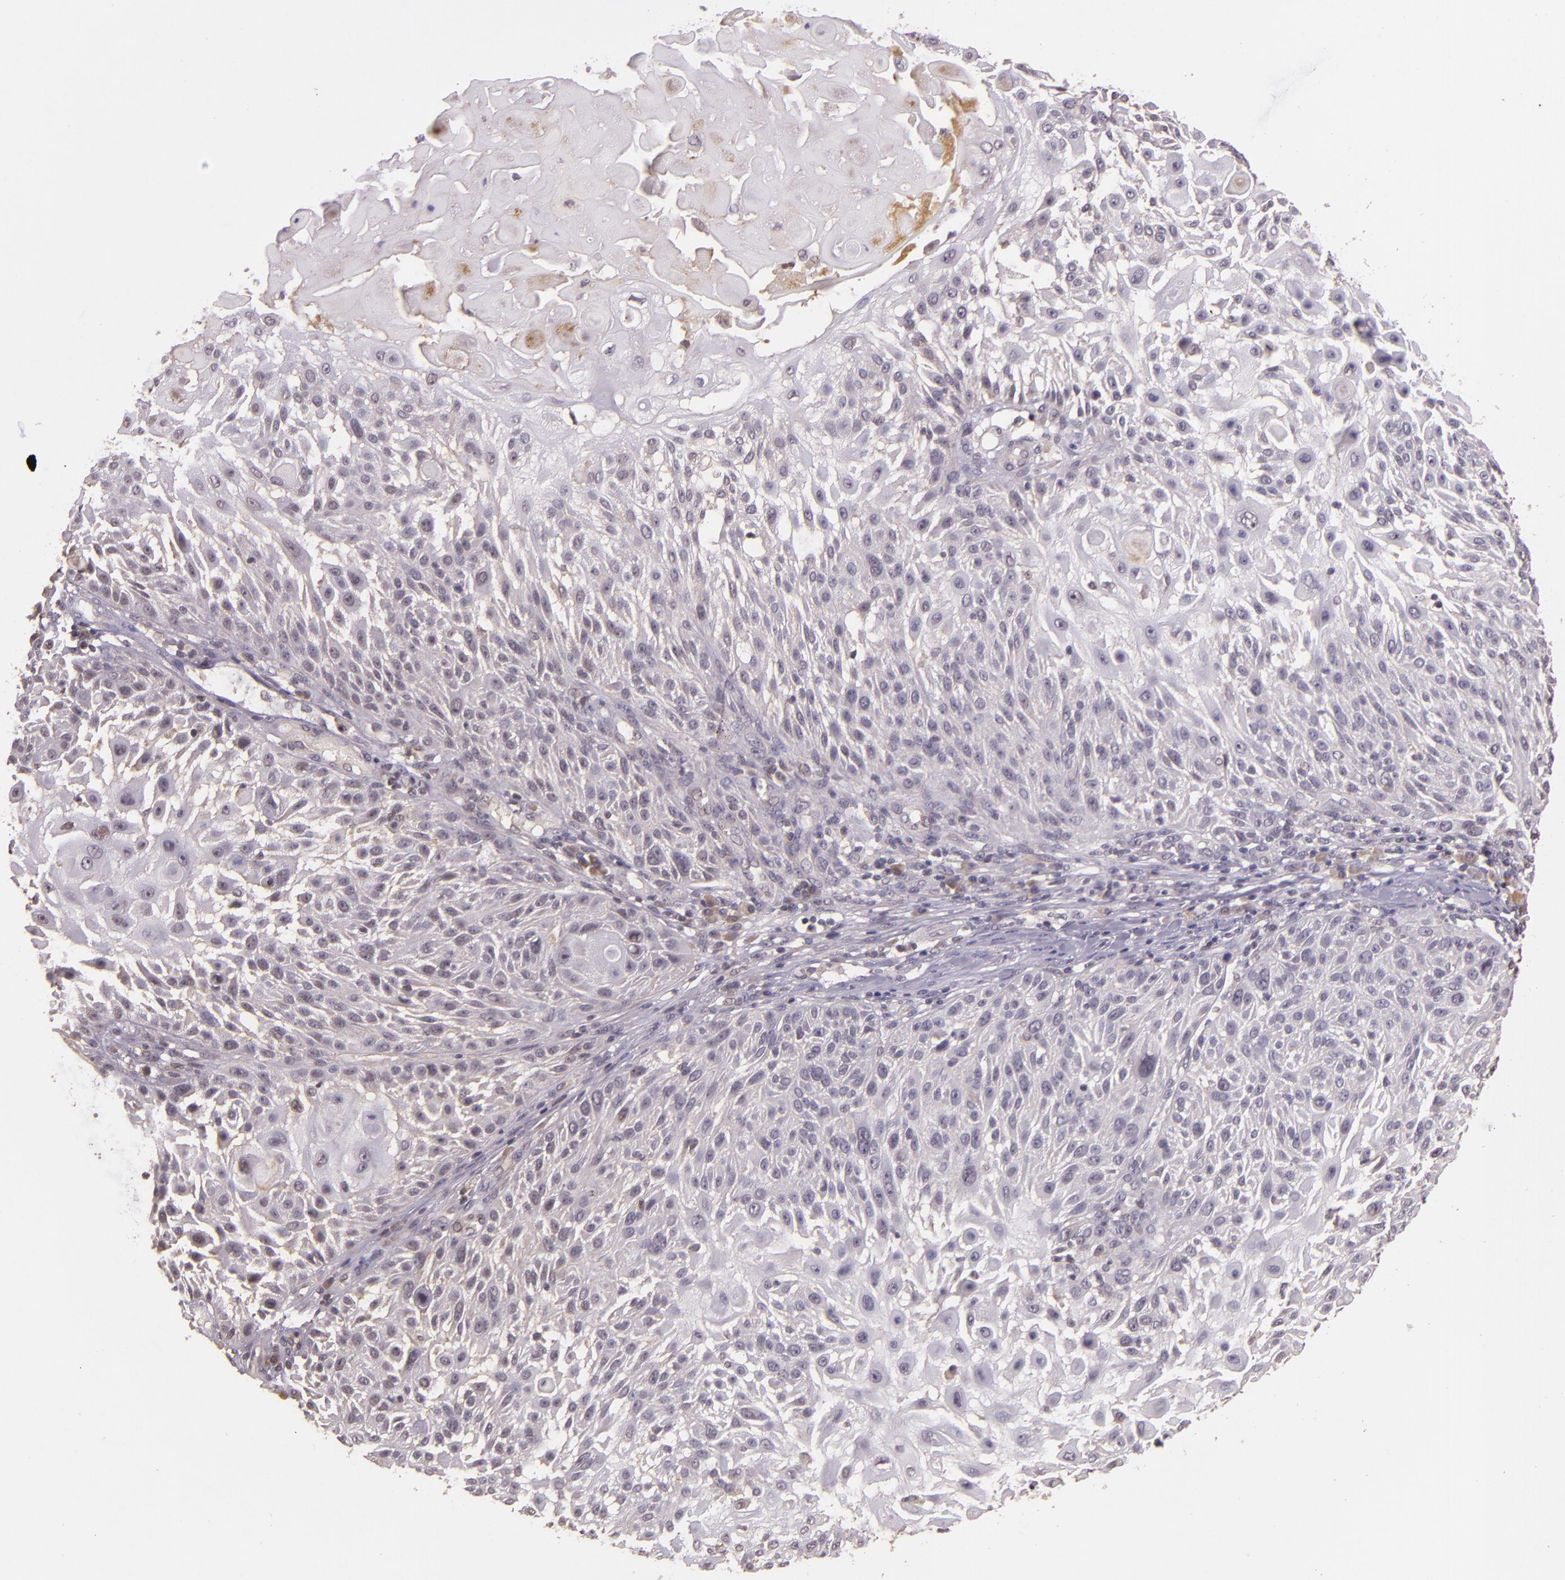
{"staining": {"intensity": "negative", "quantity": "none", "location": "none"}, "tissue": "skin cancer", "cell_type": "Tumor cells", "image_type": "cancer", "snomed": [{"axis": "morphology", "description": "Squamous cell carcinoma, NOS"}, {"axis": "topography", "description": "Skin"}], "caption": "IHC of human skin cancer (squamous cell carcinoma) displays no staining in tumor cells. (DAB (3,3'-diaminobenzidine) immunohistochemistry (IHC) with hematoxylin counter stain).", "gene": "ARMH4", "patient": {"sex": "female", "age": 89}}